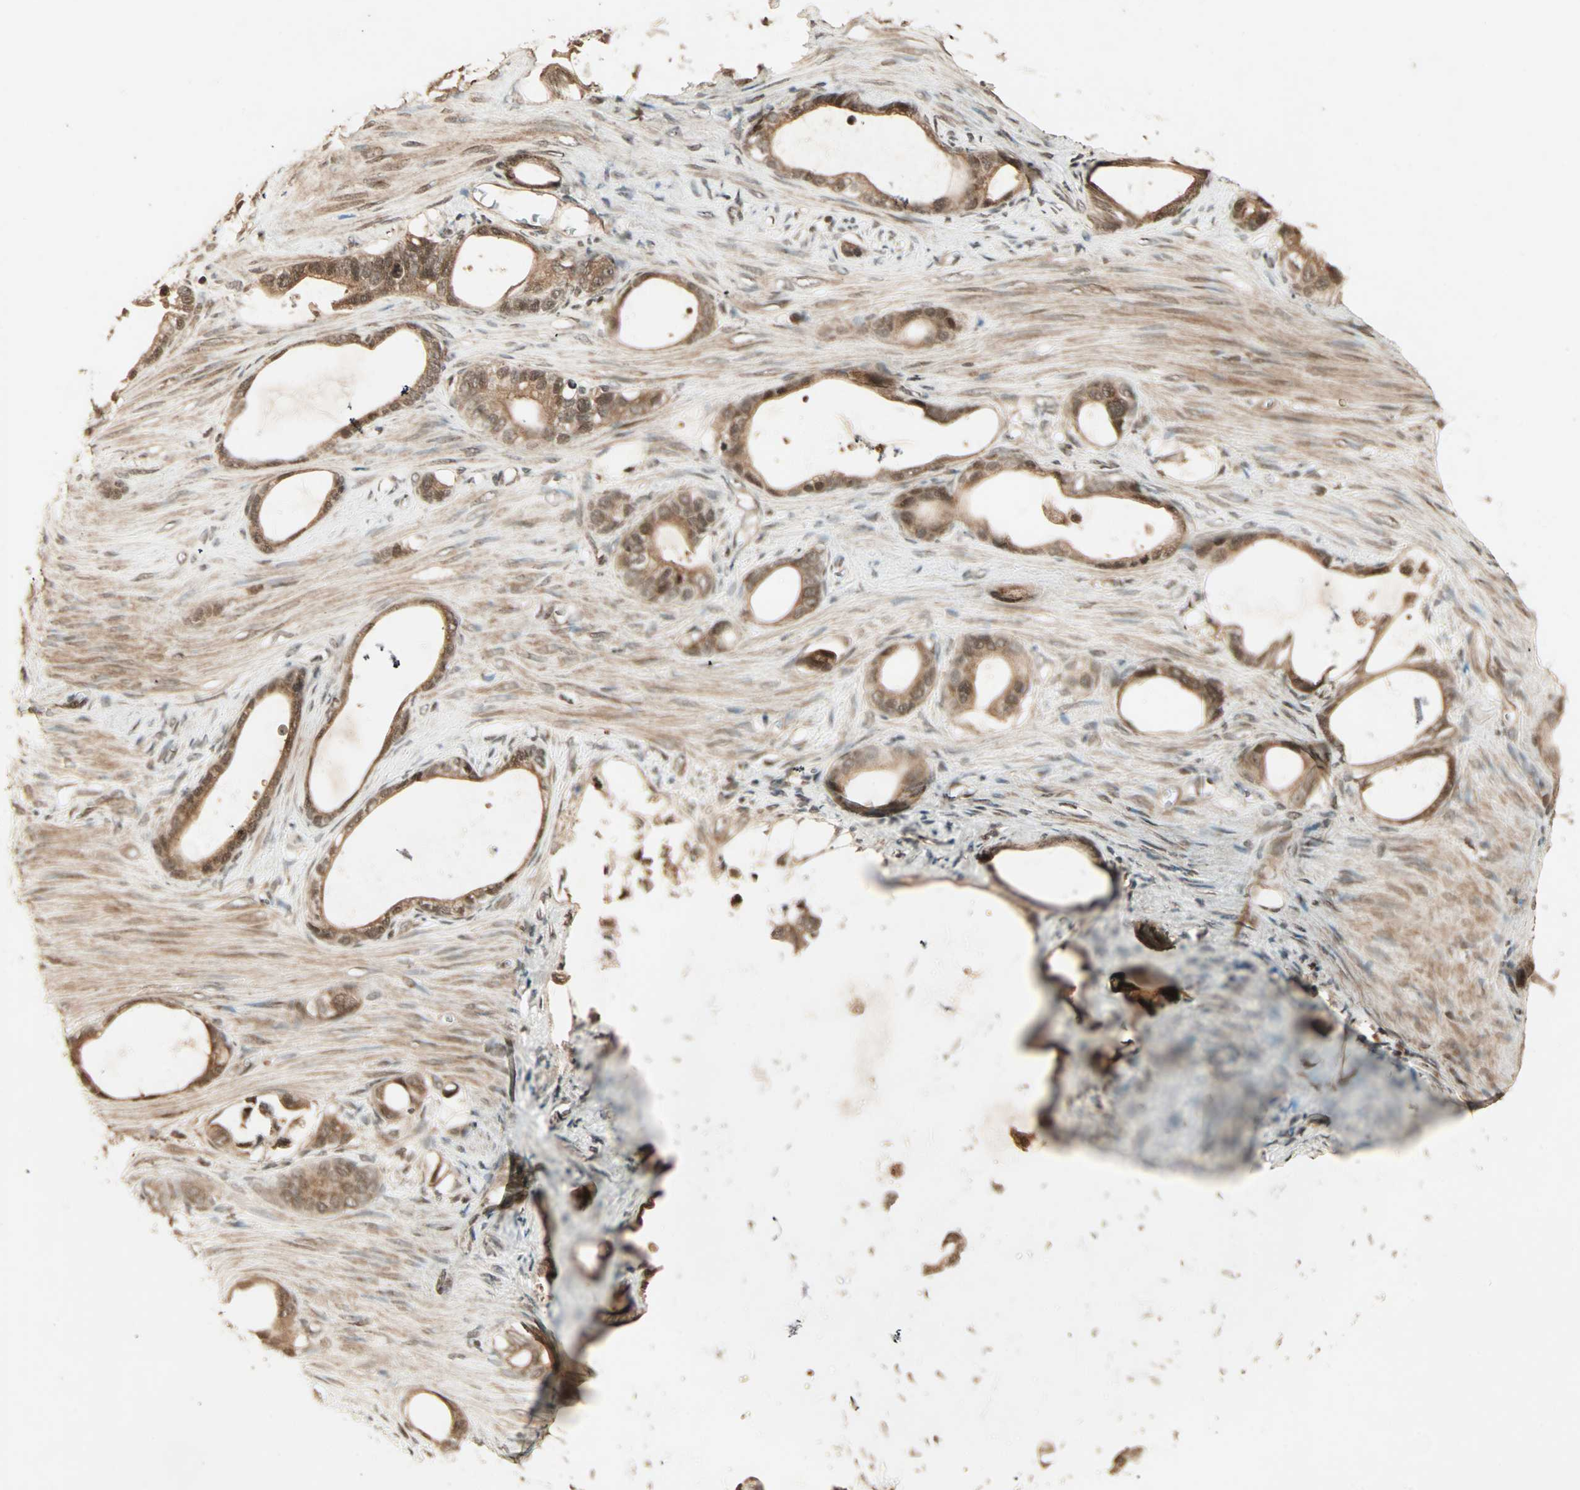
{"staining": {"intensity": "moderate", "quantity": ">75%", "location": "cytoplasmic/membranous,nuclear"}, "tissue": "stomach cancer", "cell_type": "Tumor cells", "image_type": "cancer", "snomed": [{"axis": "morphology", "description": "Adenocarcinoma, NOS"}, {"axis": "topography", "description": "Stomach"}], "caption": "The photomicrograph displays immunohistochemical staining of stomach cancer (adenocarcinoma). There is moderate cytoplasmic/membranous and nuclear staining is present in about >75% of tumor cells.", "gene": "RFFL", "patient": {"sex": "female", "age": 75}}